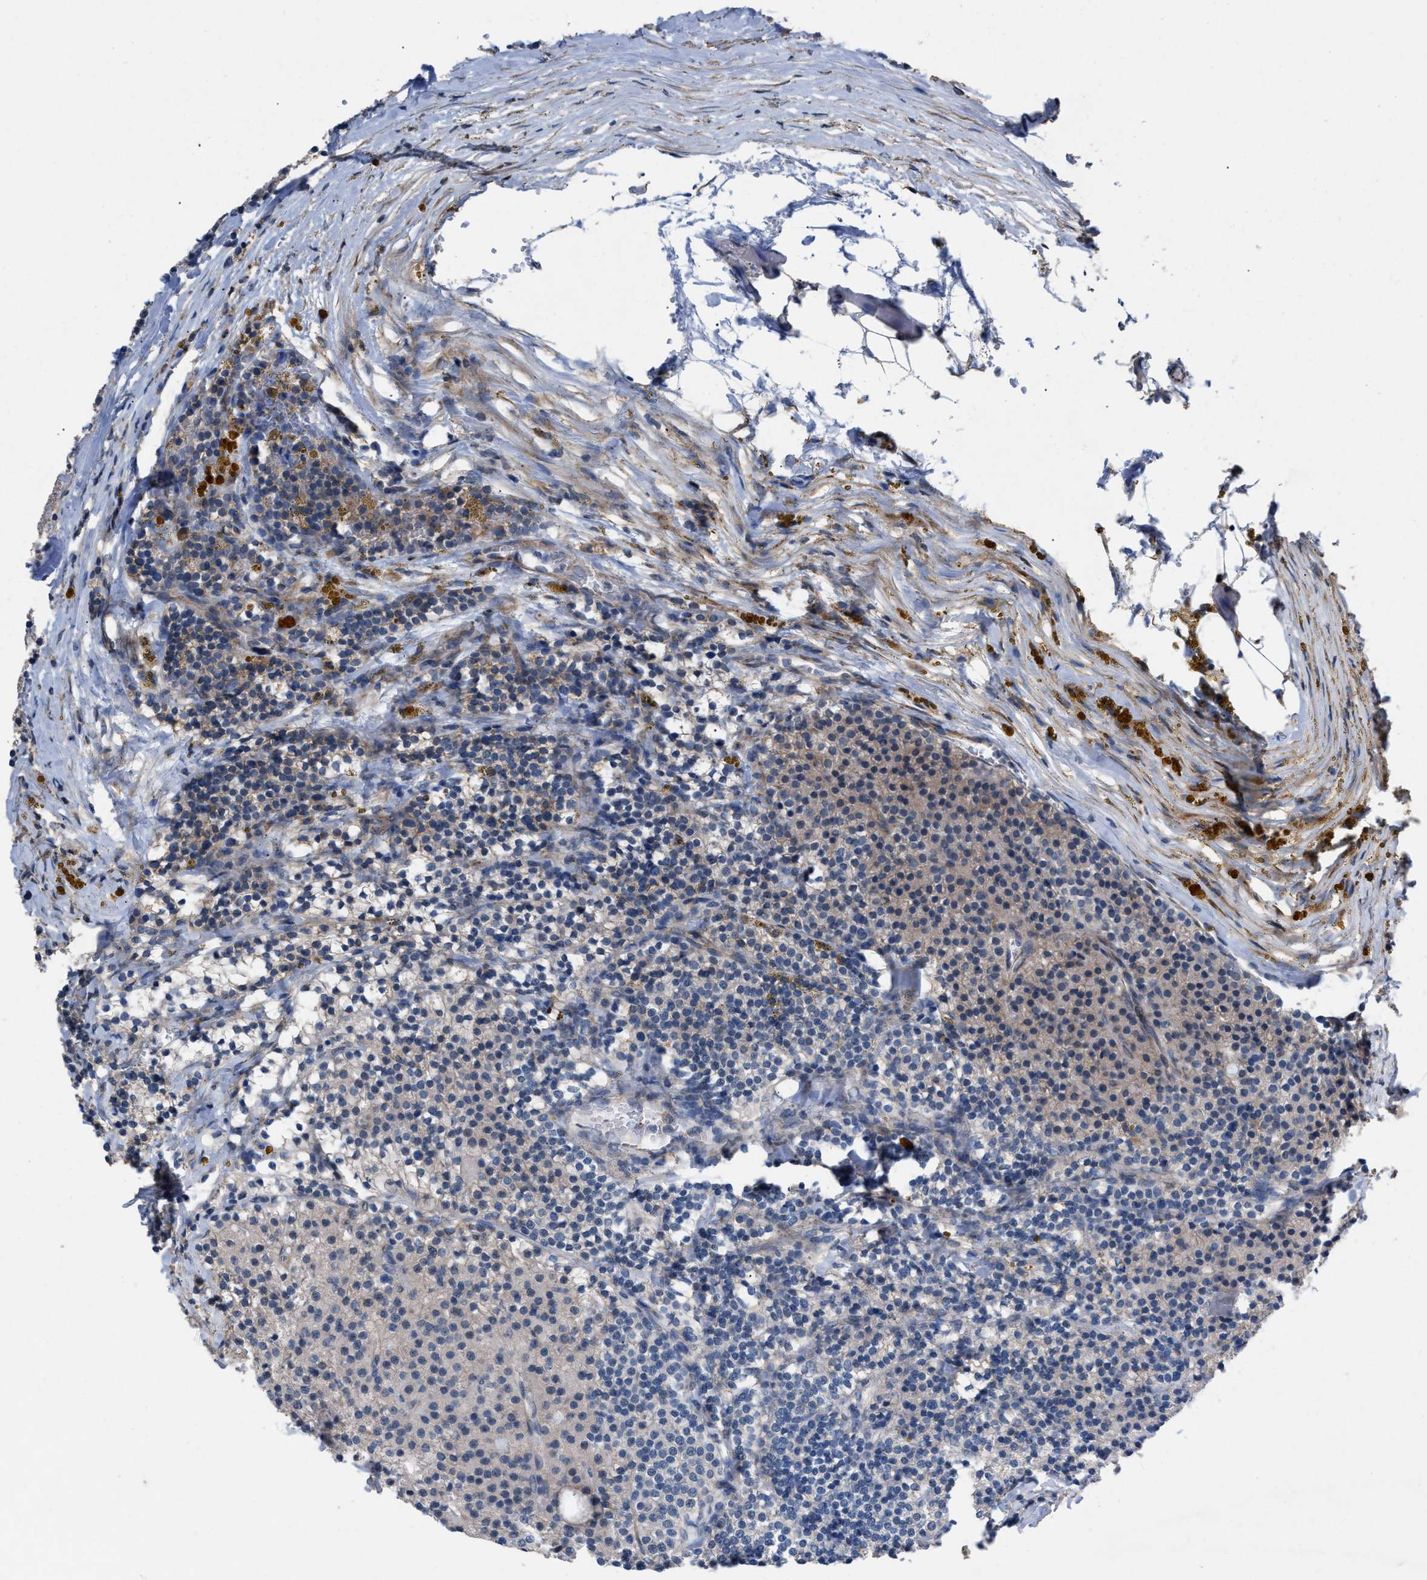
{"staining": {"intensity": "weak", "quantity": "25%-75%", "location": "cytoplasmic/membranous"}, "tissue": "parathyroid gland", "cell_type": "Glandular cells", "image_type": "normal", "snomed": [{"axis": "morphology", "description": "Normal tissue, NOS"}, {"axis": "morphology", "description": "Adenoma, NOS"}, {"axis": "topography", "description": "Parathyroid gland"}], "caption": "An image showing weak cytoplasmic/membranous positivity in about 25%-75% of glandular cells in unremarkable parathyroid gland, as visualized by brown immunohistochemical staining.", "gene": "TMEM131", "patient": {"sex": "male", "age": 75}}